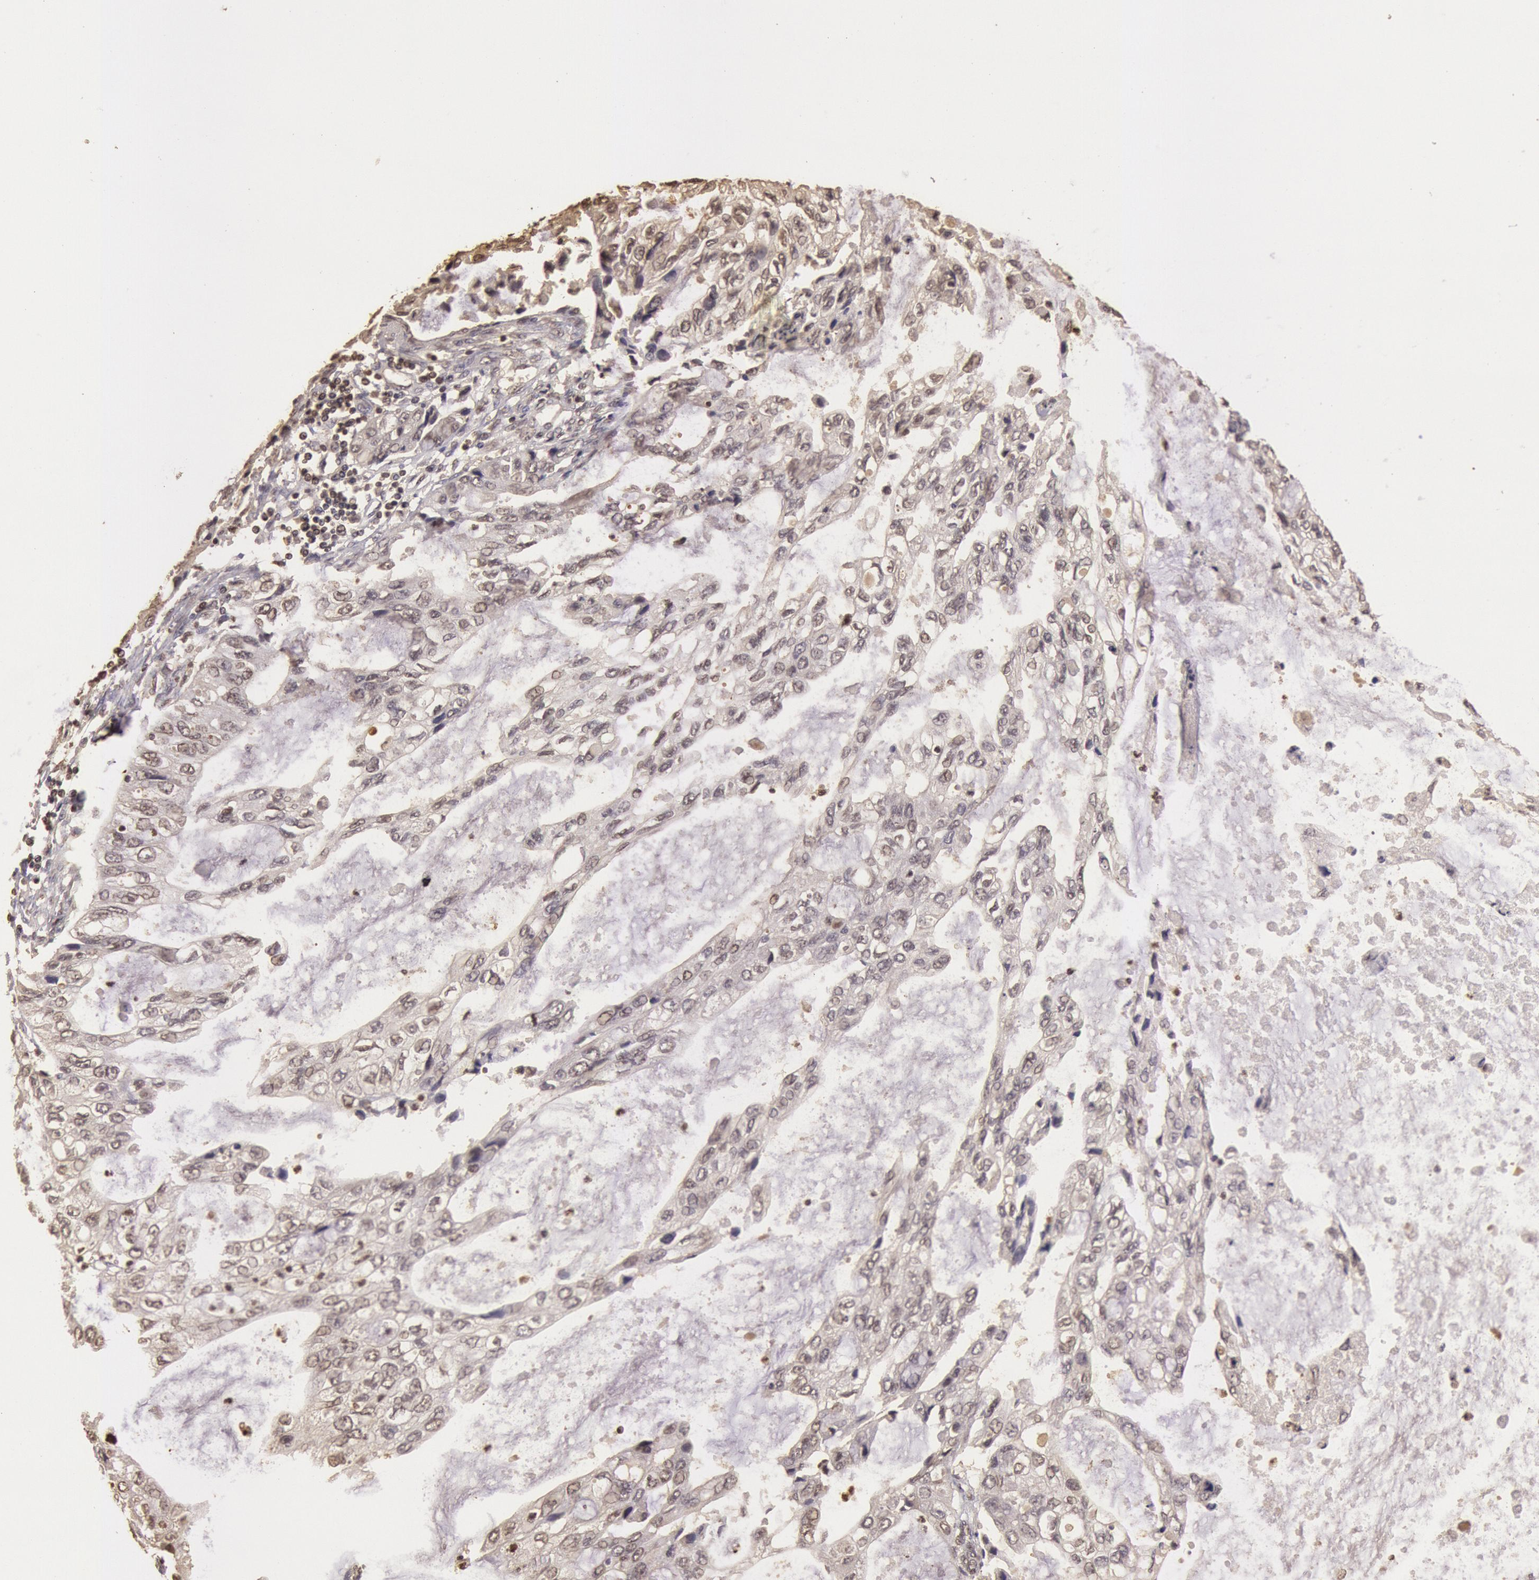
{"staining": {"intensity": "weak", "quantity": "25%-75%", "location": "nuclear"}, "tissue": "stomach cancer", "cell_type": "Tumor cells", "image_type": "cancer", "snomed": [{"axis": "morphology", "description": "Adenocarcinoma, NOS"}, {"axis": "topography", "description": "Stomach, upper"}], "caption": "Immunohistochemical staining of adenocarcinoma (stomach) shows low levels of weak nuclear staining in about 25%-75% of tumor cells.", "gene": "SOD1", "patient": {"sex": "female", "age": 52}}